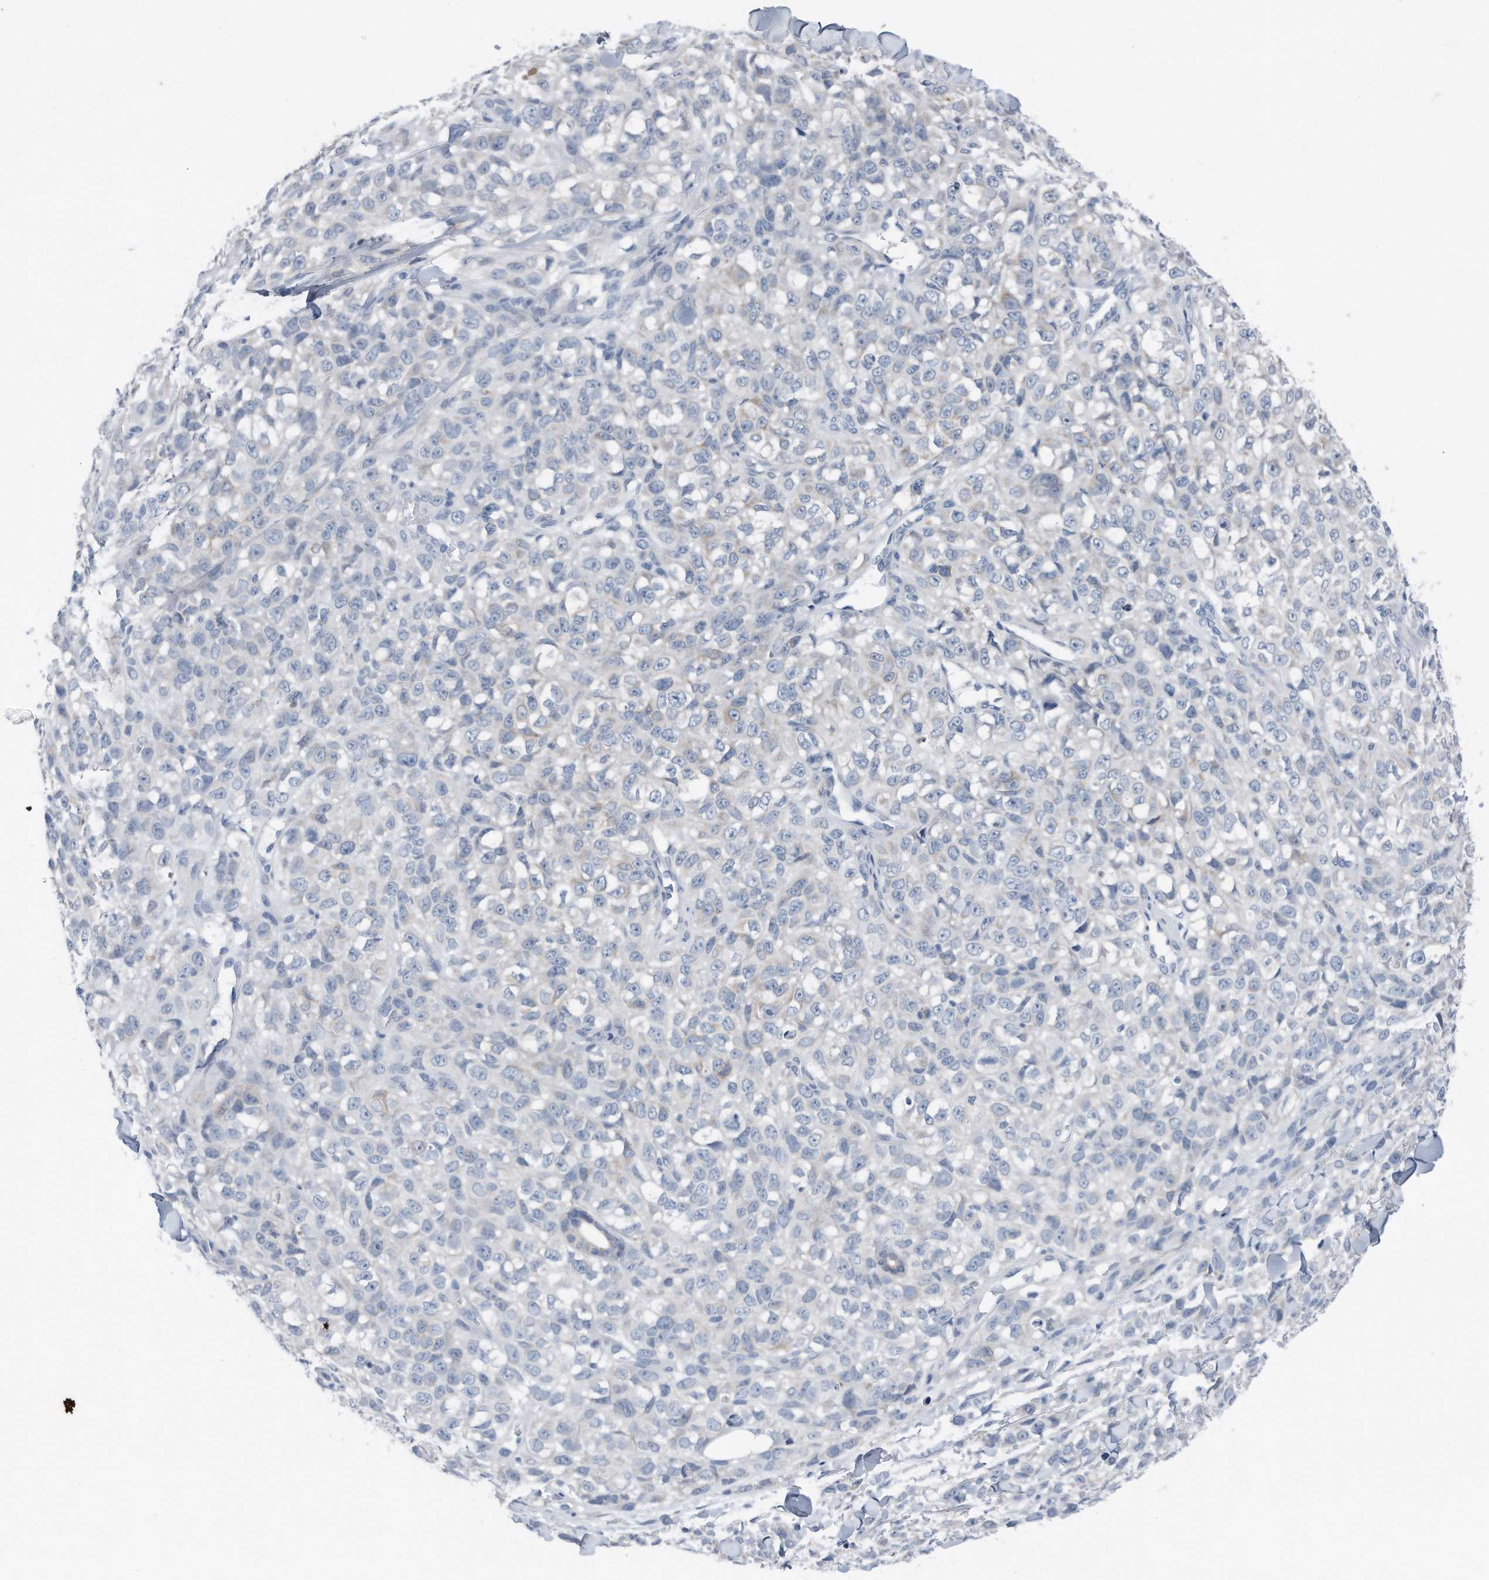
{"staining": {"intensity": "negative", "quantity": "none", "location": "none"}, "tissue": "melanoma", "cell_type": "Tumor cells", "image_type": "cancer", "snomed": [{"axis": "morphology", "description": "Malignant melanoma, Metastatic site"}, {"axis": "topography", "description": "Skin"}], "caption": "The micrograph reveals no significant expression in tumor cells of malignant melanoma (metastatic site).", "gene": "YRDC", "patient": {"sex": "female", "age": 72}}